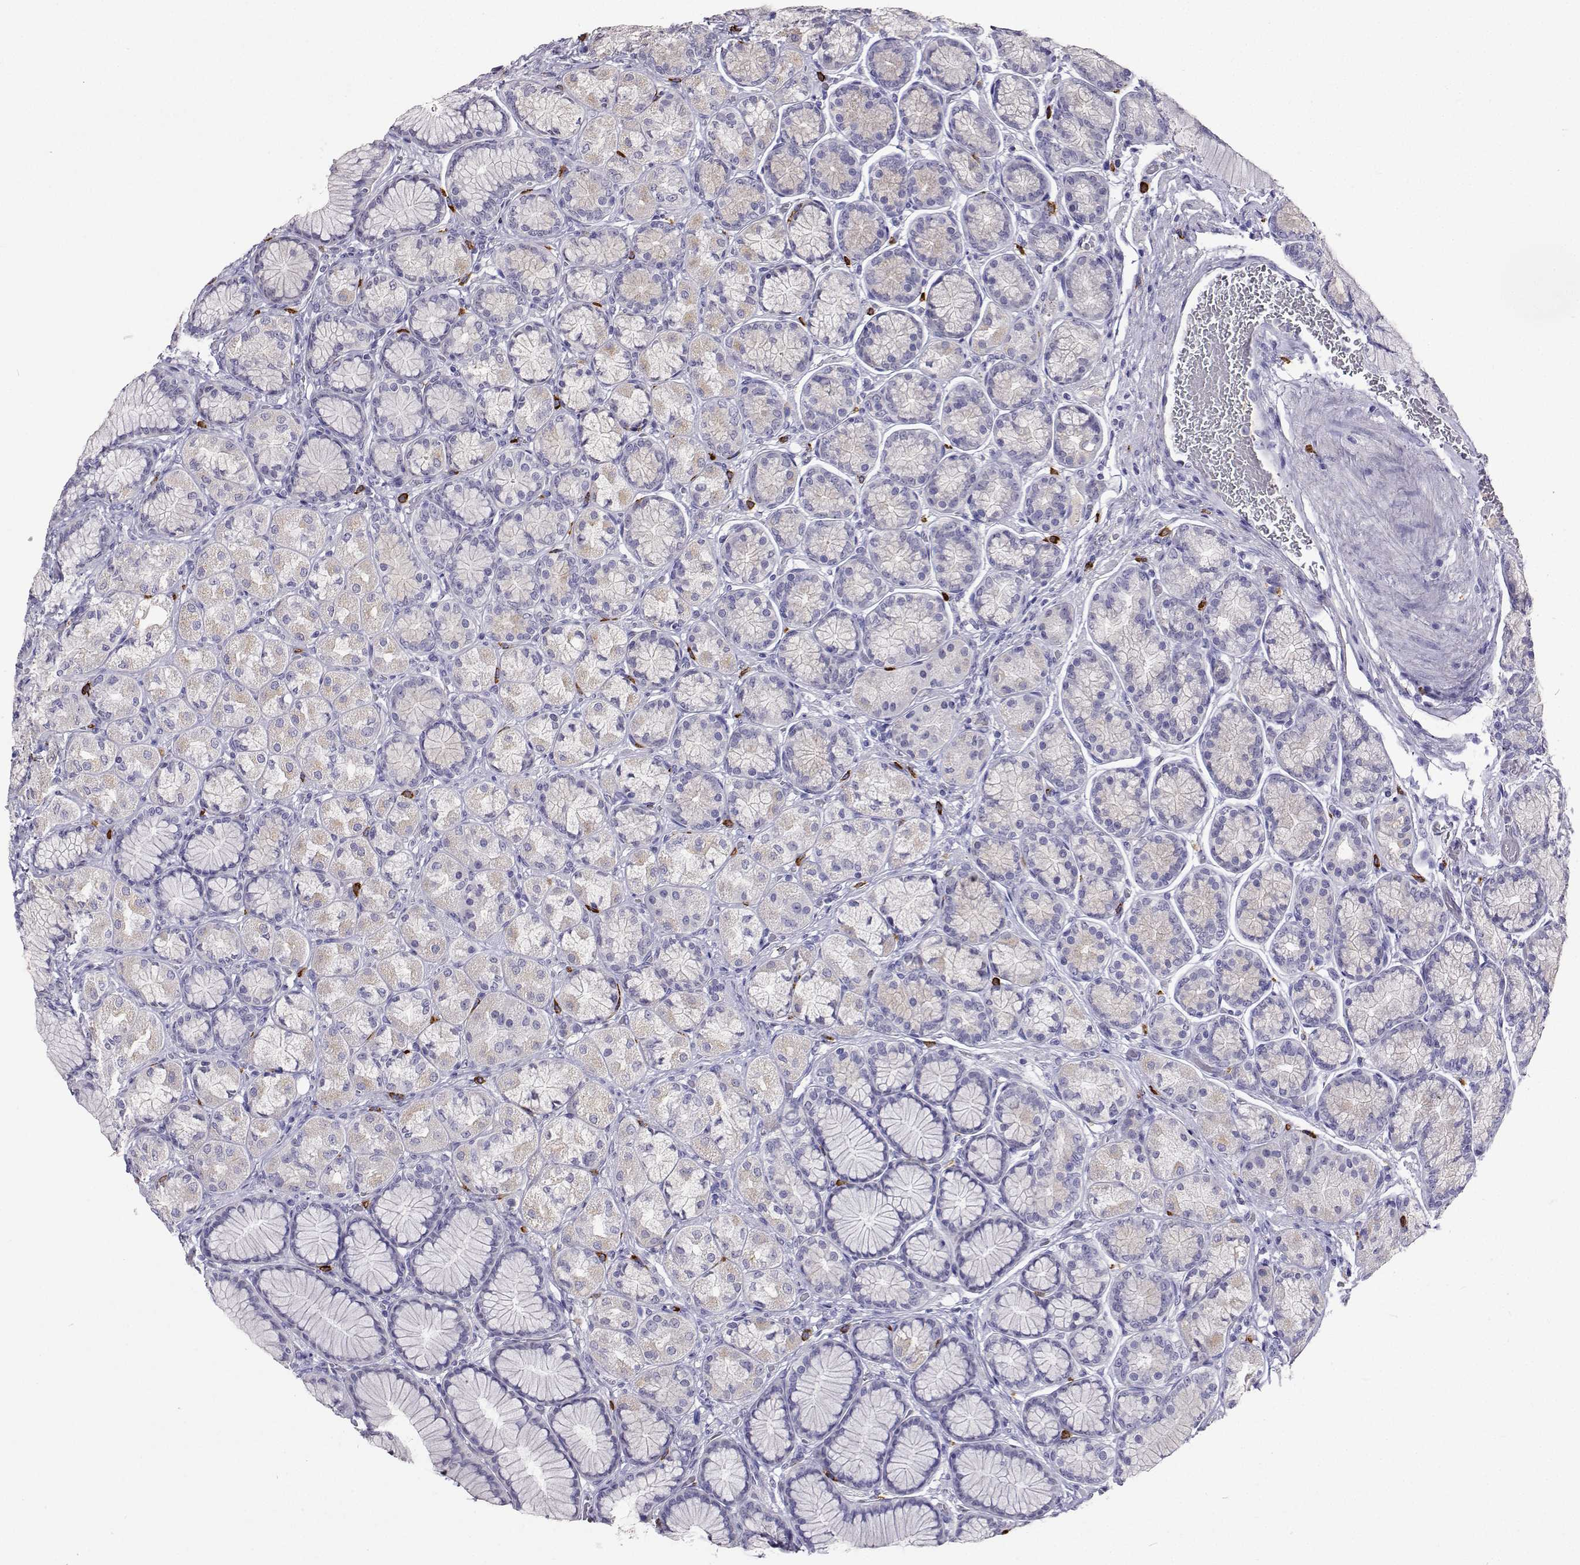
{"staining": {"intensity": "negative", "quantity": "none", "location": "none"}, "tissue": "stomach", "cell_type": "Glandular cells", "image_type": "normal", "snomed": [{"axis": "morphology", "description": "Normal tissue, NOS"}, {"axis": "morphology", "description": "Adenocarcinoma, NOS"}, {"axis": "morphology", "description": "Adenocarcinoma, High grade"}, {"axis": "topography", "description": "Stomach, upper"}, {"axis": "topography", "description": "Stomach"}], "caption": "Immunohistochemistry photomicrograph of unremarkable human stomach stained for a protein (brown), which reveals no staining in glandular cells.", "gene": "CFAP44", "patient": {"sex": "female", "age": 65}}